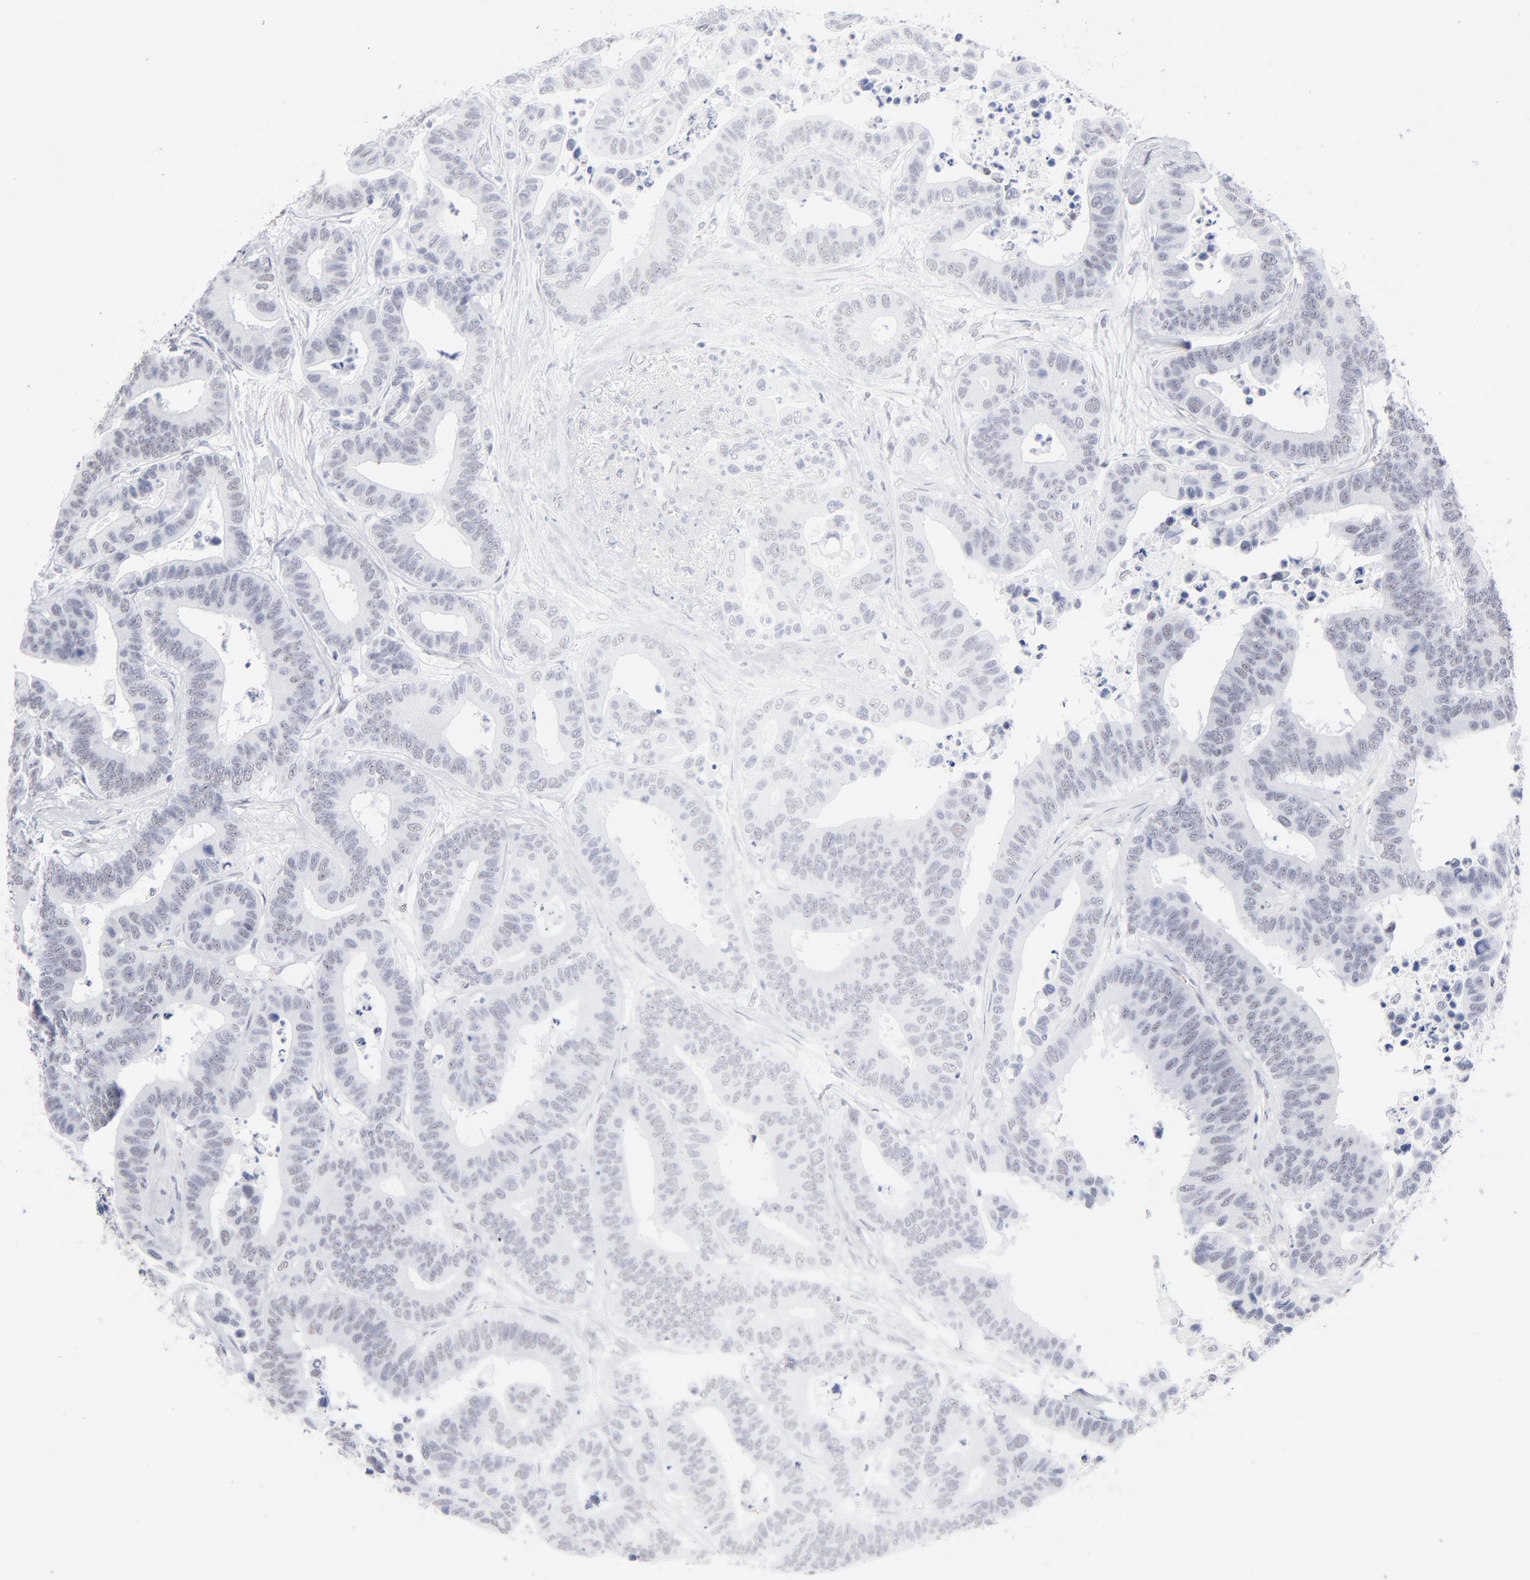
{"staining": {"intensity": "weak", "quantity": "<25%", "location": "nuclear"}, "tissue": "colorectal cancer", "cell_type": "Tumor cells", "image_type": "cancer", "snomed": [{"axis": "morphology", "description": "Adenocarcinoma, NOS"}, {"axis": "topography", "description": "Colon"}], "caption": "This is a micrograph of IHC staining of colorectal adenocarcinoma, which shows no positivity in tumor cells. (DAB IHC, high magnification).", "gene": "SNRPB", "patient": {"sex": "male", "age": 82}}